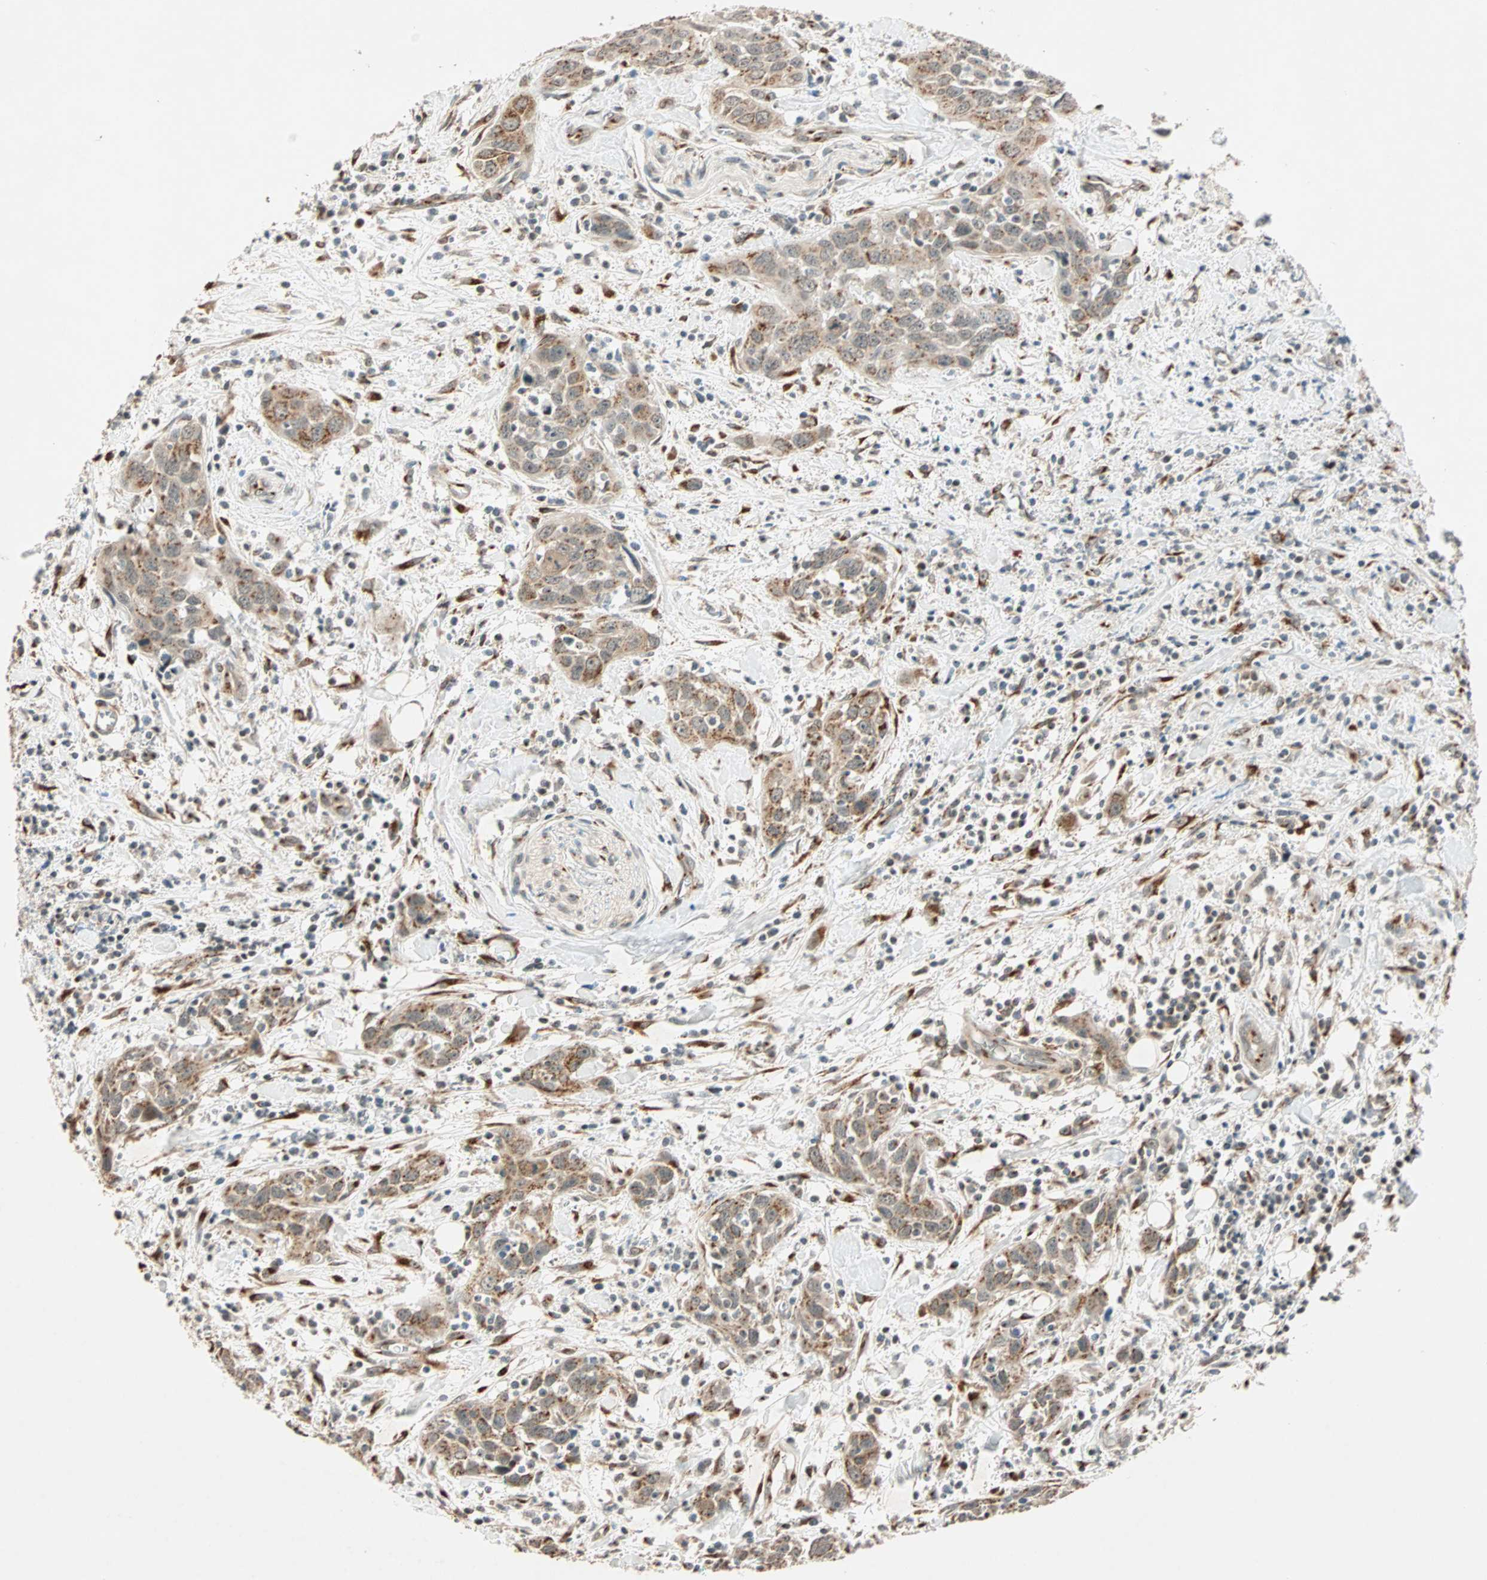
{"staining": {"intensity": "weak", "quantity": "25%-75%", "location": "cytoplasmic/membranous"}, "tissue": "head and neck cancer", "cell_type": "Tumor cells", "image_type": "cancer", "snomed": [{"axis": "morphology", "description": "Squamous cell carcinoma, NOS"}, {"axis": "topography", "description": "Oral tissue"}, {"axis": "topography", "description": "Head-Neck"}], "caption": "IHC staining of head and neck cancer (squamous cell carcinoma), which reveals low levels of weak cytoplasmic/membranous staining in approximately 25%-75% of tumor cells indicating weak cytoplasmic/membranous protein staining. The staining was performed using DAB (brown) for protein detection and nuclei were counterstained in hematoxylin (blue).", "gene": "PRDM2", "patient": {"sex": "female", "age": 50}}